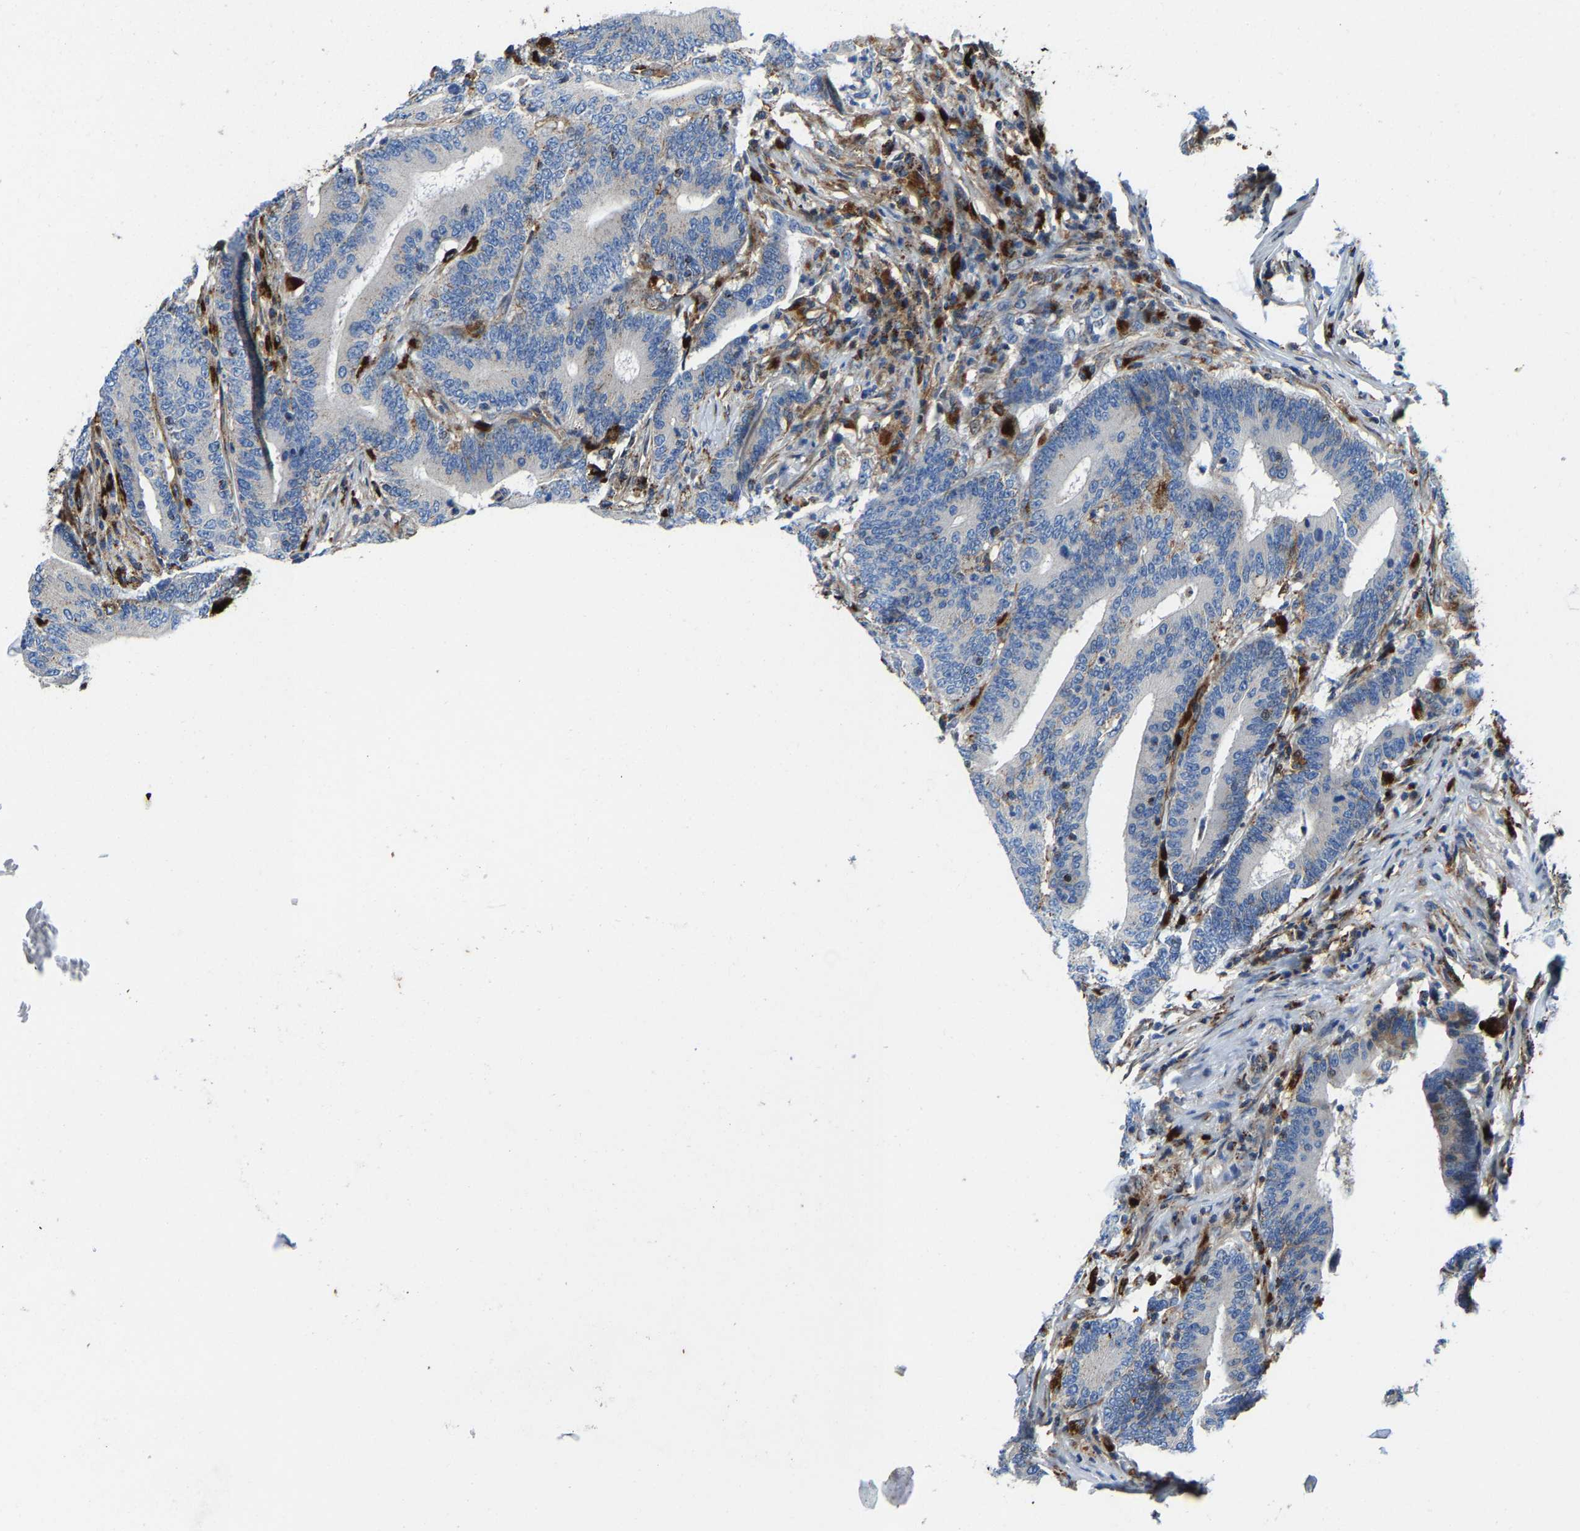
{"staining": {"intensity": "negative", "quantity": "none", "location": "none"}, "tissue": "colorectal cancer", "cell_type": "Tumor cells", "image_type": "cancer", "snomed": [{"axis": "morphology", "description": "Adenocarcinoma, NOS"}, {"axis": "topography", "description": "Colon"}], "caption": "DAB immunohistochemical staining of colorectal adenocarcinoma displays no significant expression in tumor cells. Brightfield microscopy of IHC stained with DAB (3,3'-diaminobenzidine) (brown) and hematoxylin (blue), captured at high magnification.", "gene": "DPP7", "patient": {"sex": "female", "age": 66}}